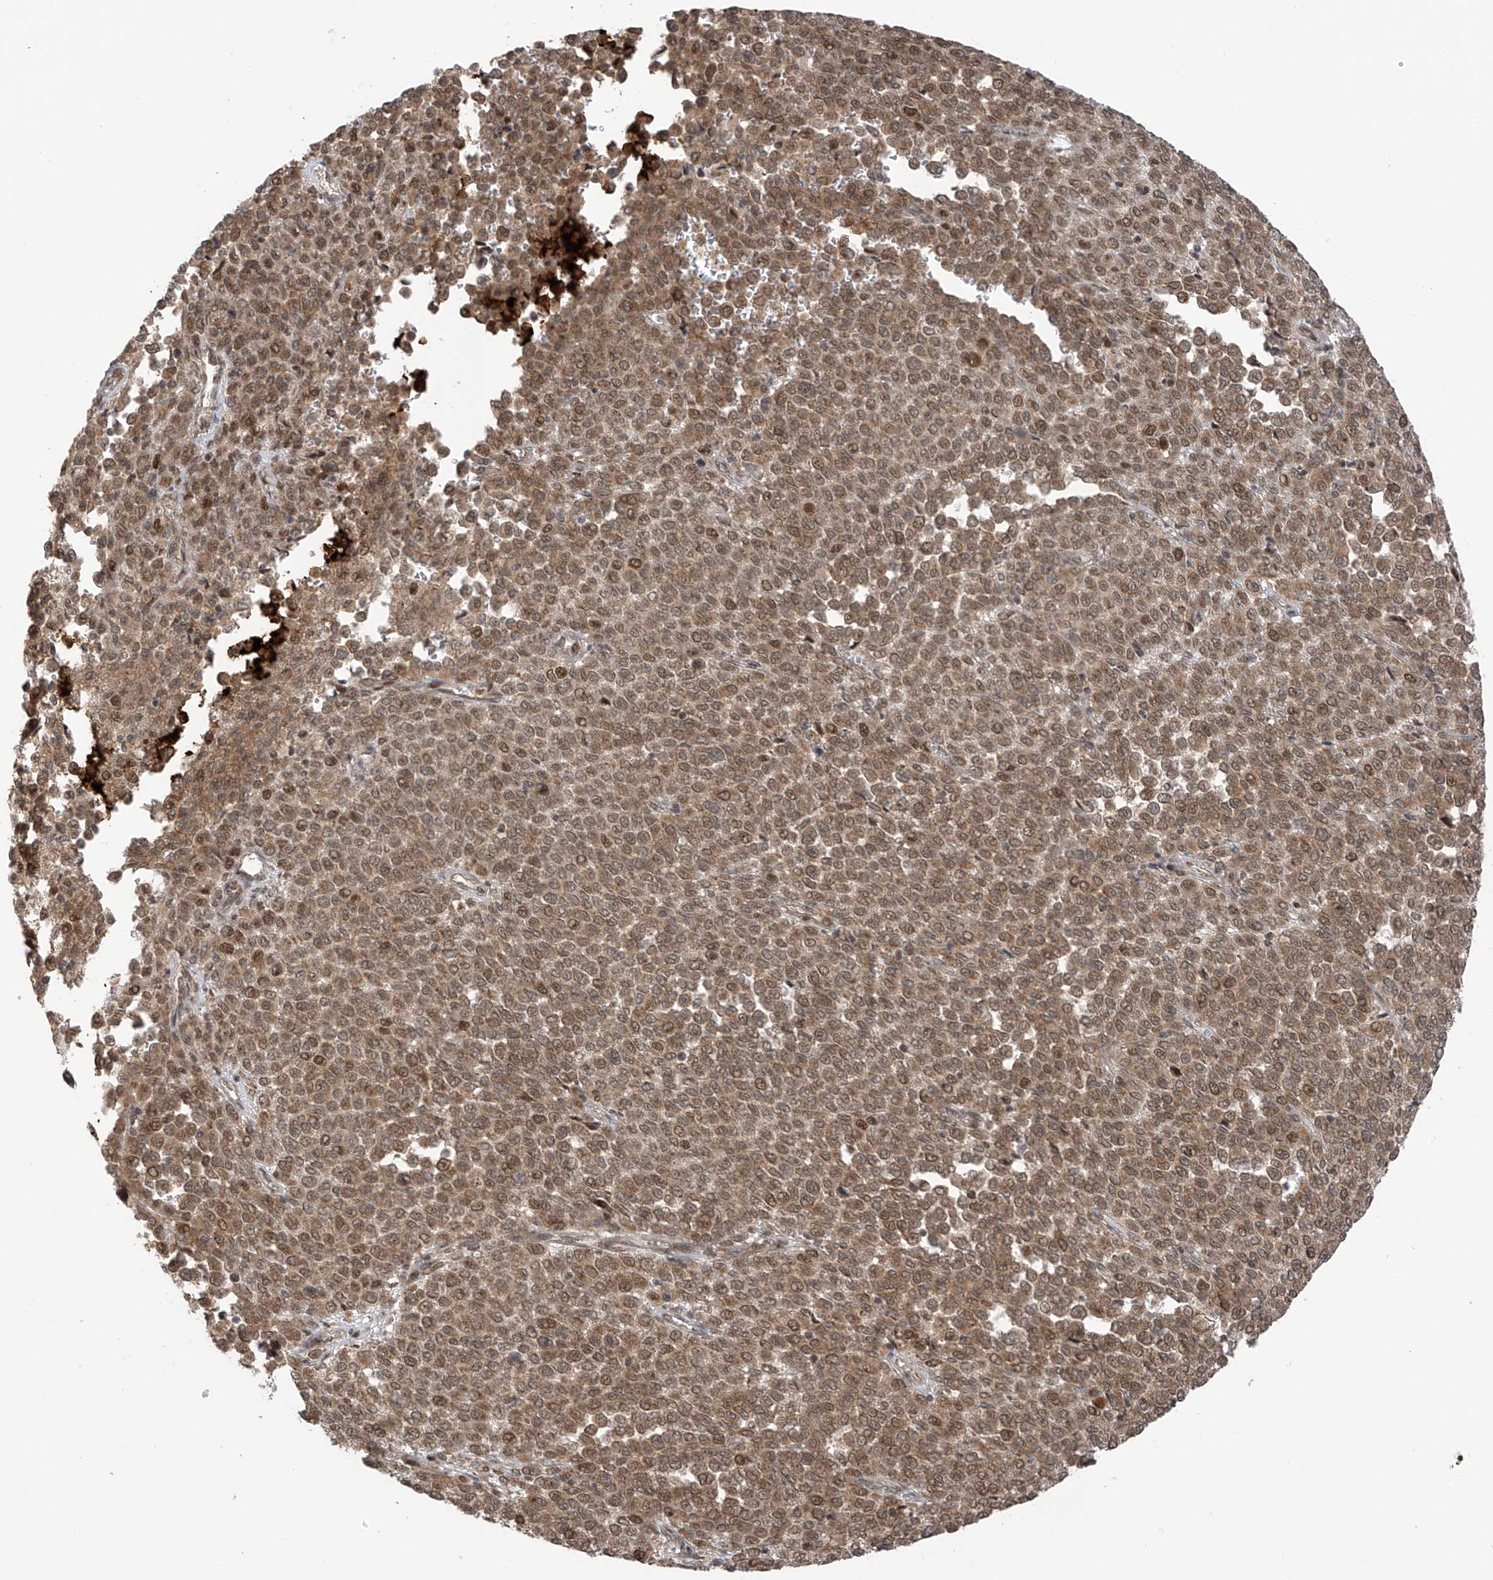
{"staining": {"intensity": "moderate", "quantity": ">75%", "location": "cytoplasmic/membranous,nuclear"}, "tissue": "melanoma", "cell_type": "Tumor cells", "image_type": "cancer", "snomed": [{"axis": "morphology", "description": "Malignant melanoma, Metastatic site"}, {"axis": "topography", "description": "Pancreas"}], "caption": "Malignant melanoma (metastatic site) stained with a protein marker reveals moderate staining in tumor cells.", "gene": "PDE11A", "patient": {"sex": "female", "age": 30}}